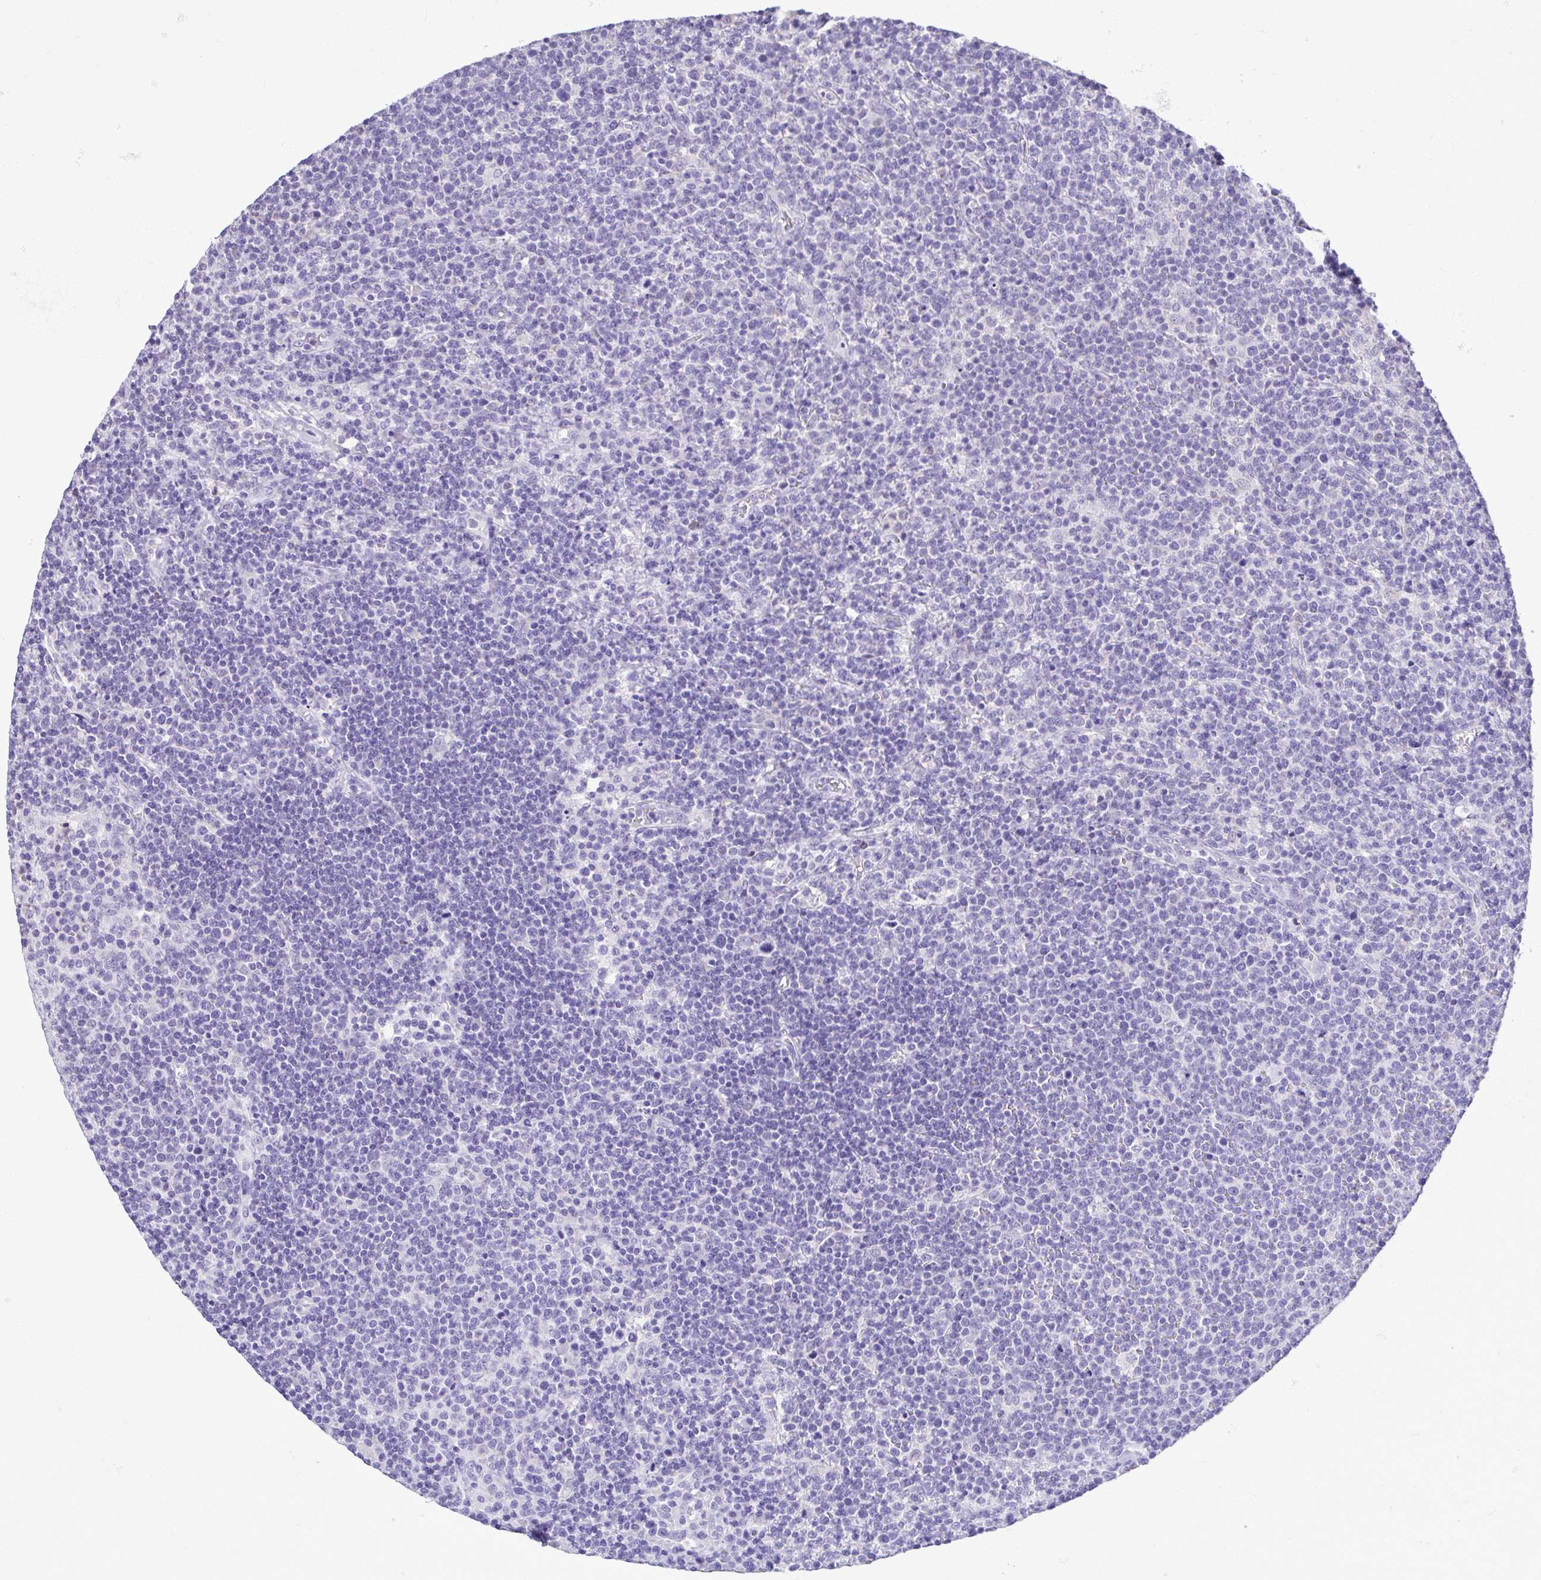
{"staining": {"intensity": "negative", "quantity": "none", "location": "none"}, "tissue": "lymphoma", "cell_type": "Tumor cells", "image_type": "cancer", "snomed": [{"axis": "morphology", "description": "Malignant lymphoma, non-Hodgkin's type, High grade"}, {"axis": "topography", "description": "Lymph node"}], "caption": "The image shows no significant expression in tumor cells of lymphoma.", "gene": "CBY2", "patient": {"sex": "male", "age": 61}}